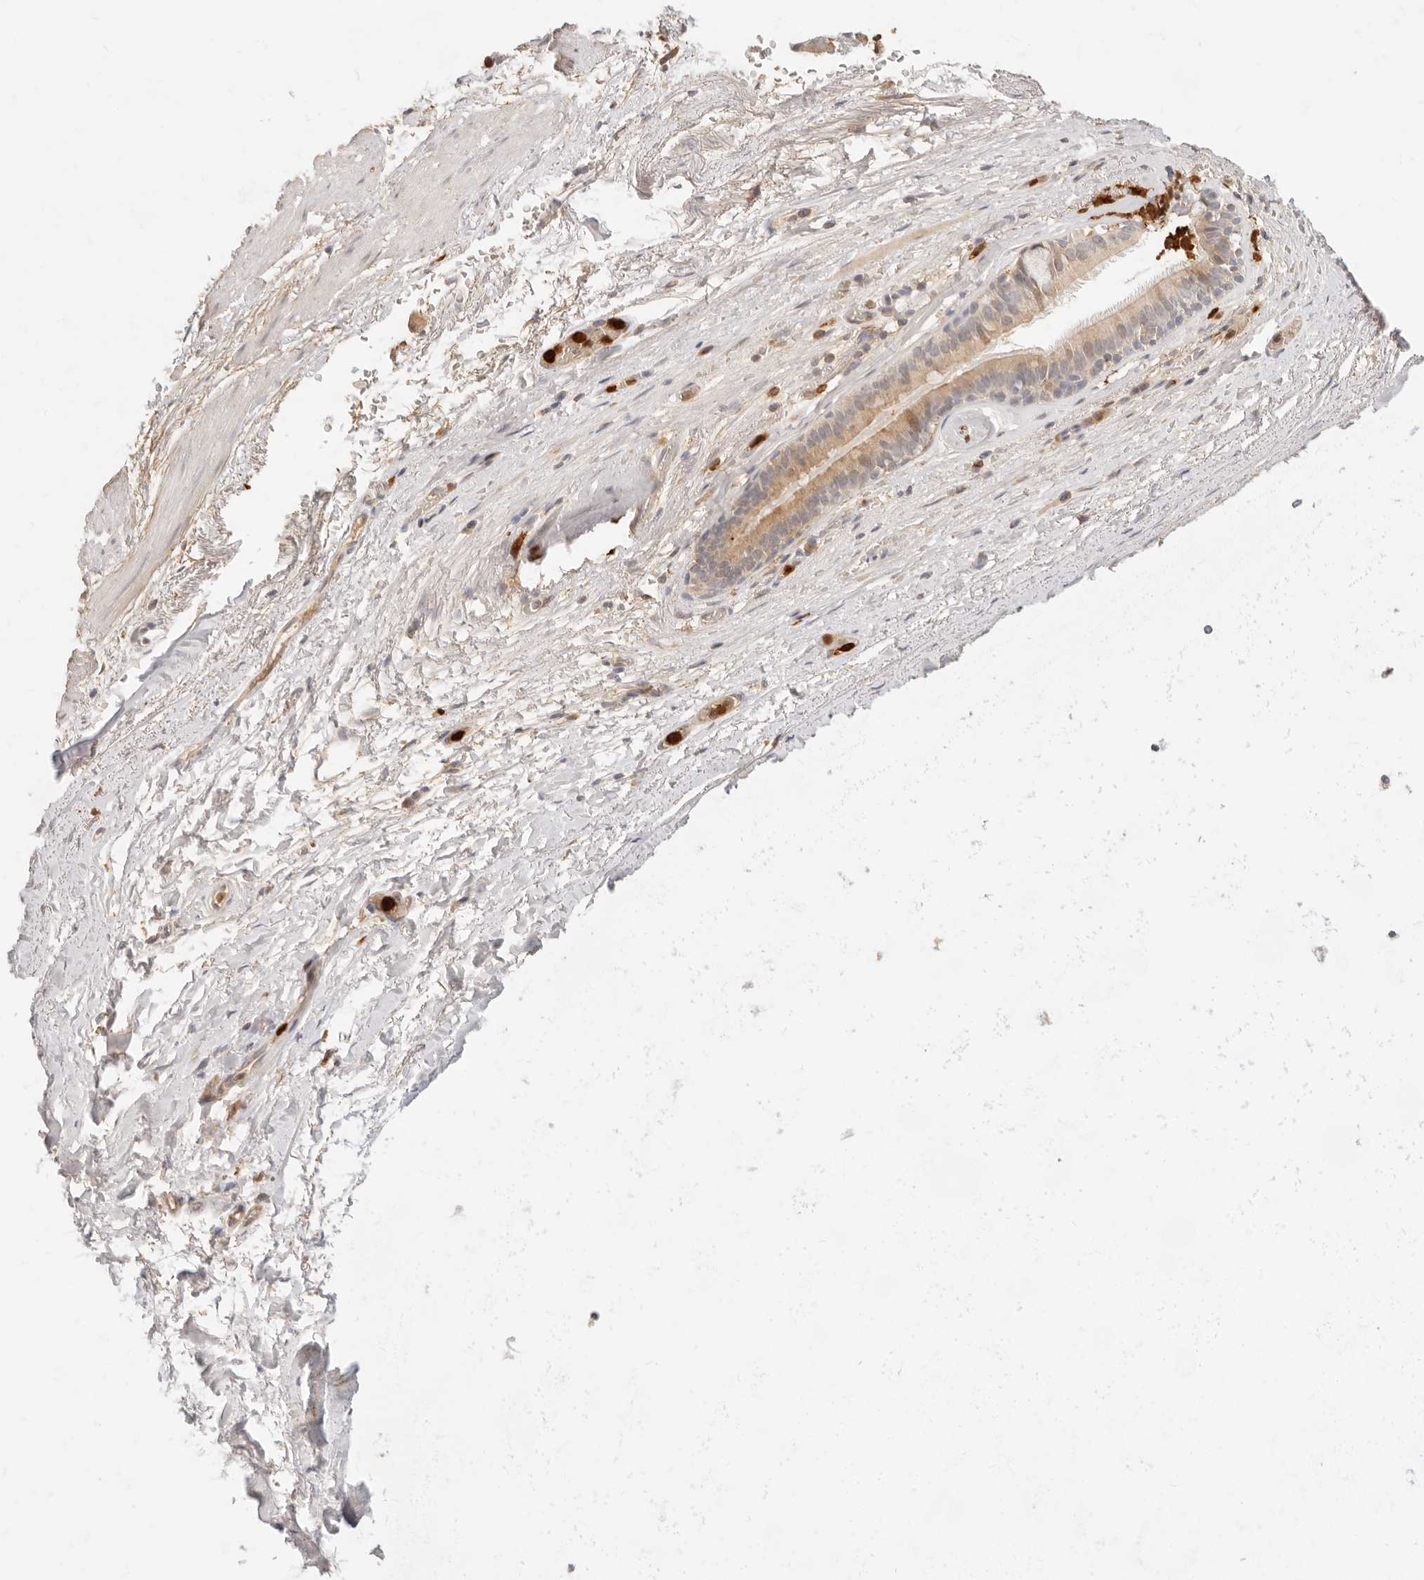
{"staining": {"intensity": "moderate", "quantity": ">75%", "location": "cytoplasmic/membranous"}, "tissue": "bronchus", "cell_type": "Respiratory epithelial cells", "image_type": "normal", "snomed": [{"axis": "morphology", "description": "Normal tissue, NOS"}, {"axis": "topography", "description": "Cartilage tissue"}], "caption": "Approximately >75% of respiratory epithelial cells in unremarkable bronchus show moderate cytoplasmic/membranous protein expression as visualized by brown immunohistochemical staining.", "gene": "TMTC2", "patient": {"sex": "female", "age": 63}}